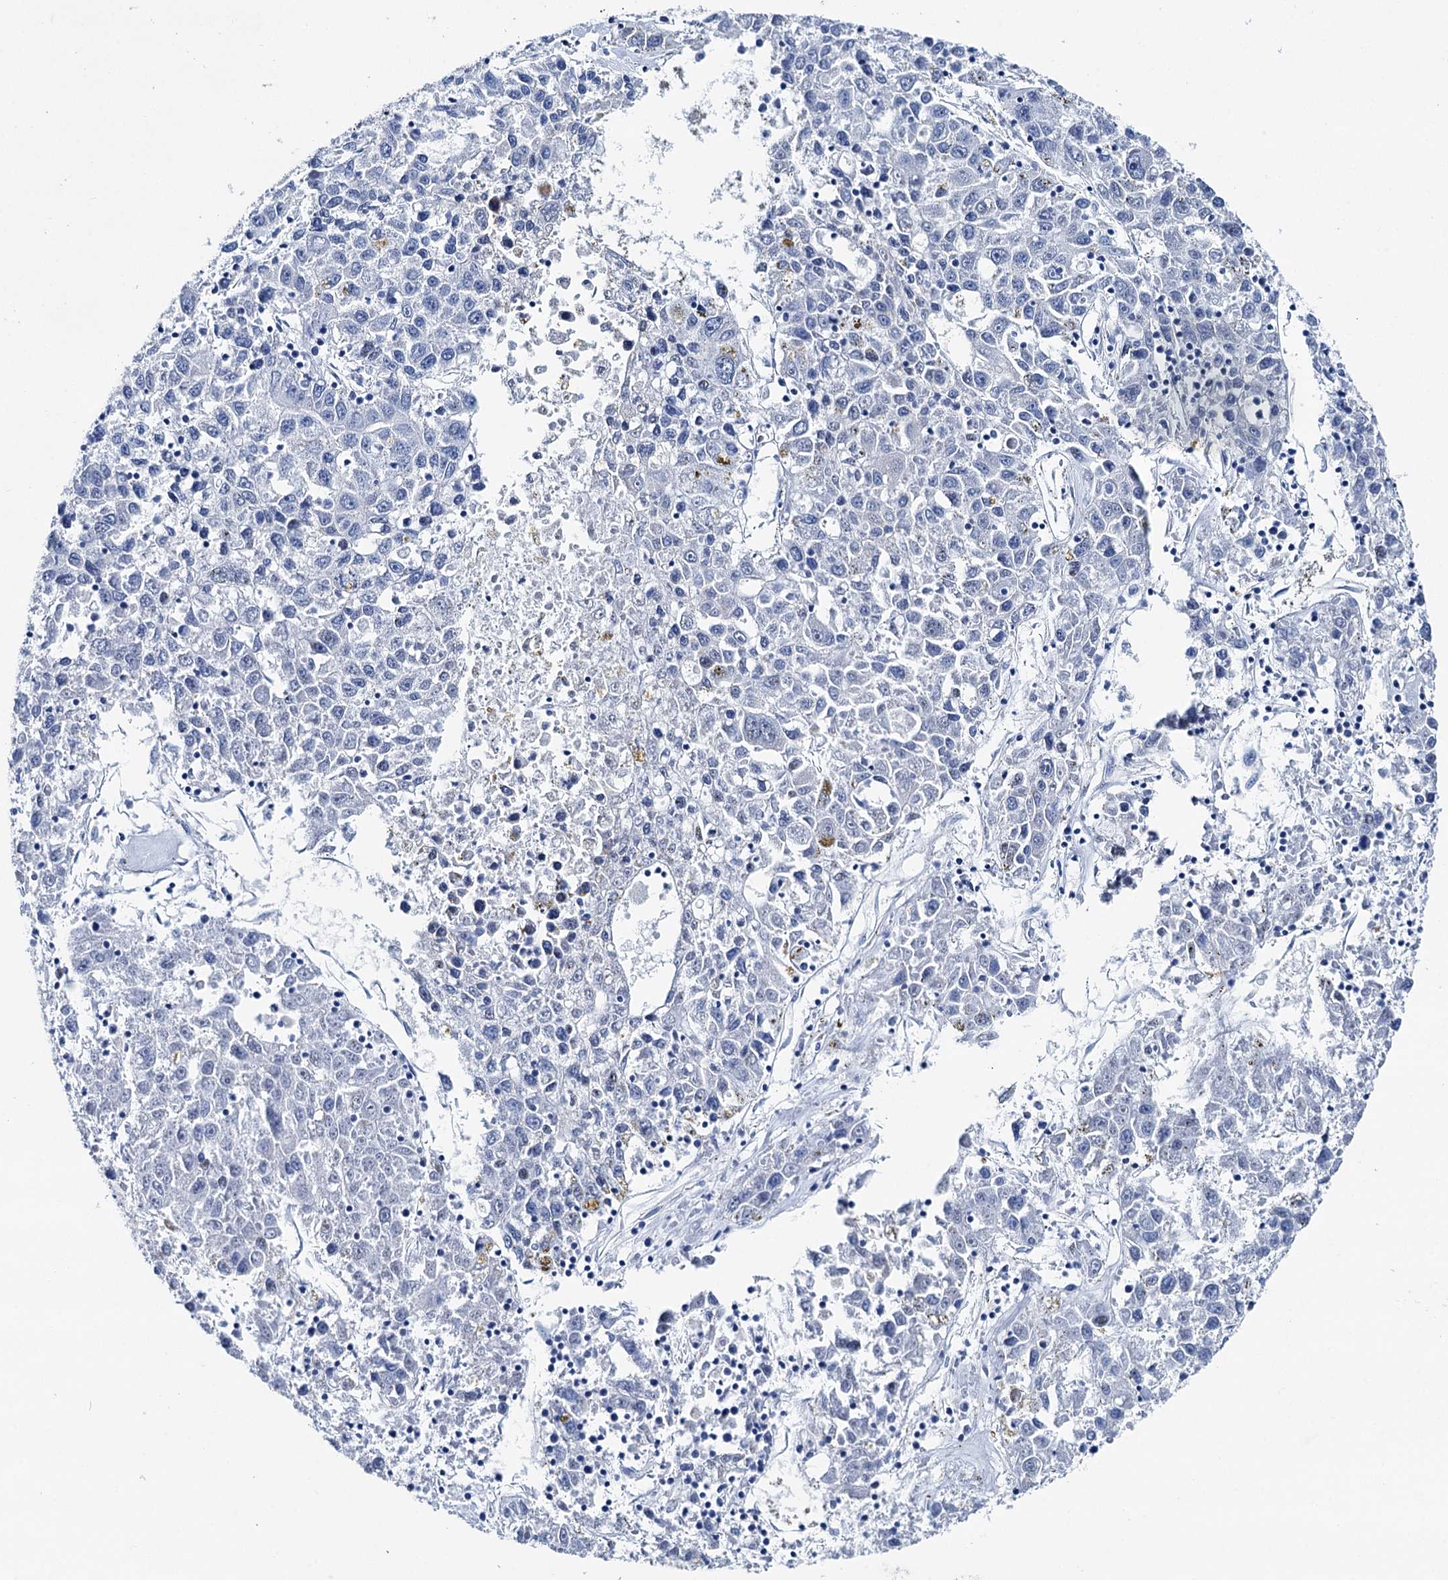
{"staining": {"intensity": "negative", "quantity": "none", "location": "none"}, "tissue": "liver cancer", "cell_type": "Tumor cells", "image_type": "cancer", "snomed": [{"axis": "morphology", "description": "Carcinoma, Hepatocellular, NOS"}, {"axis": "topography", "description": "Liver"}], "caption": "Immunohistochemistry (IHC) of human liver hepatocellular carcinoma reveals no expression in tumor cells.", "gene": "BRINP1", "patient": {"sex": "male", "age": 49}}